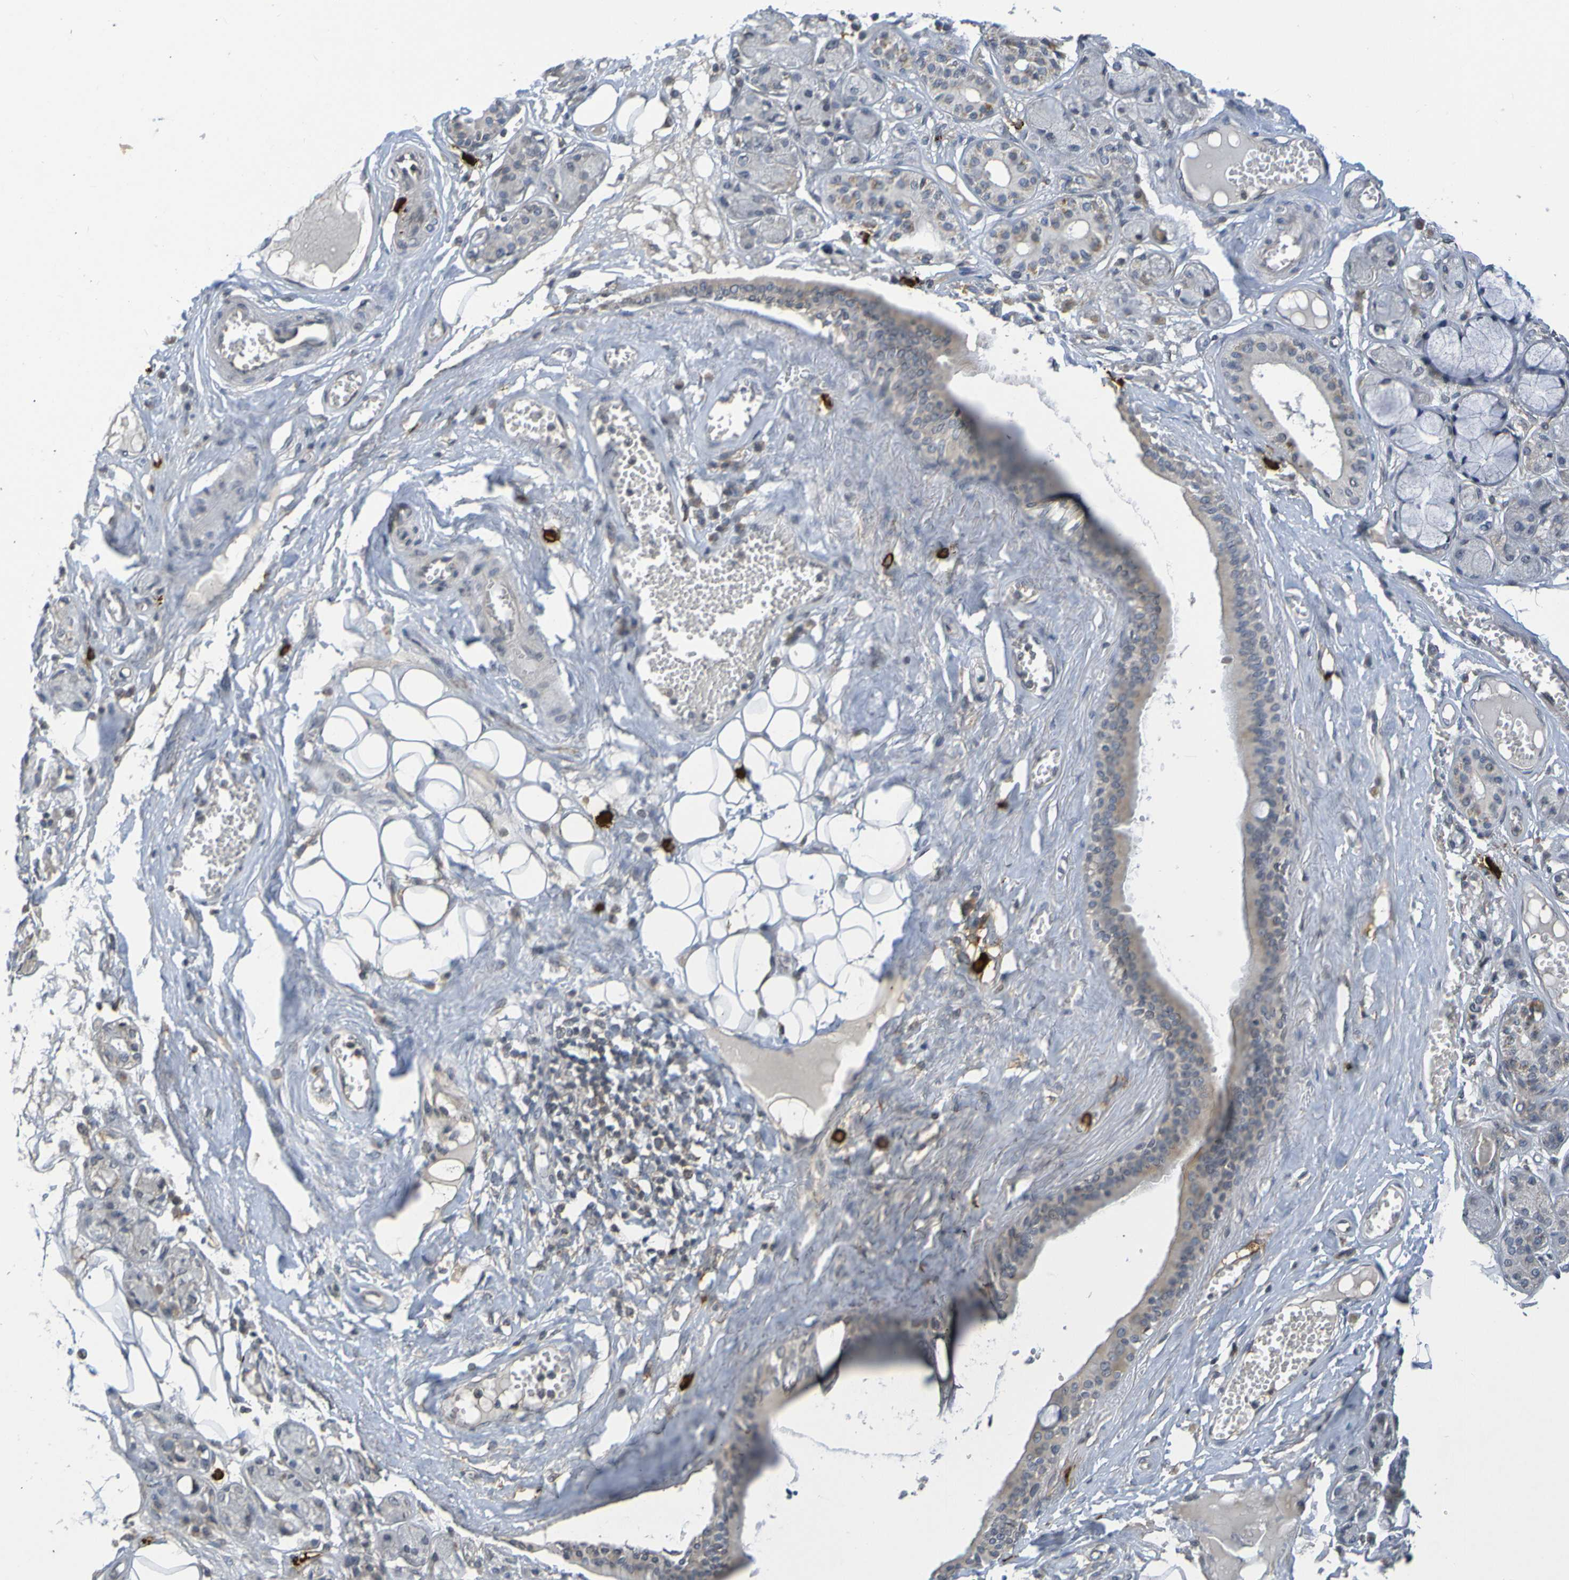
{"staining": {"intensity": "negative", "quantity": "none", "location": "none"}, "tissue": "adipose tissue", "cell_type": "Adipocytes", "image_type": "normal", "snomed": [{"axis": "morphology", "description": "Normal tissue, NOS"}, {"axis": "morphology", "description": "Inflammation, NOS"}, {"axis": "topography", "description": "Salivary gland"}, {"axis": "topography", "description": "Peripheral nerve tissue"}], "caption": "Adipocytes are negative for protein expression in benign human adipose tissue.", "gene": "C3AR1", "patient": {"sex": "female", "age": 75}}